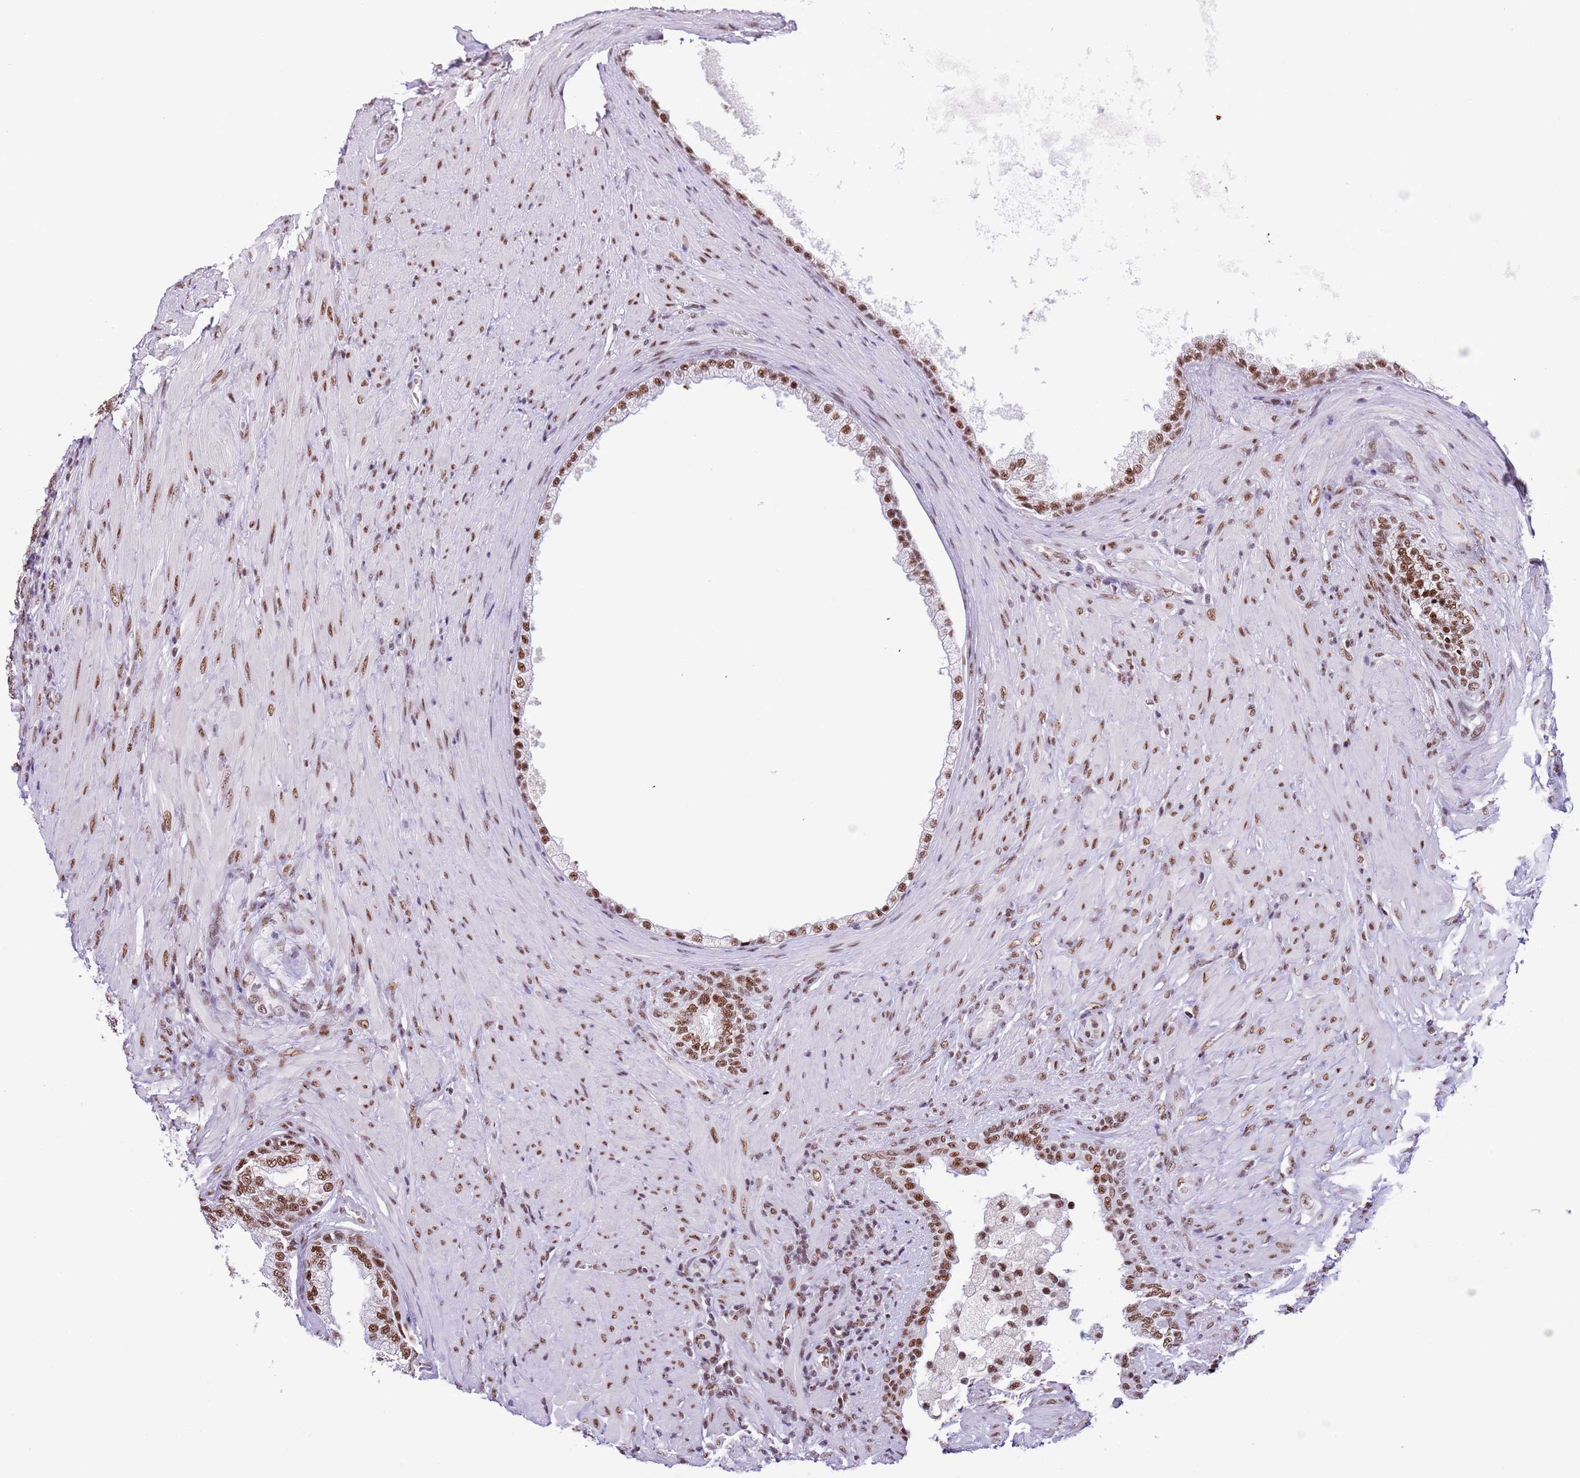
{"staining": {"intensity": "moderate", "quantity": ">75%", "location": "nuclear"}, "tissue": "prostate", "cell_type": "Glandular cells", "image_type": "normal", "snomed": [{"axis": "morphology", "description": "Normal tissue, NOS"}, {"axis": "topography", "description": "Prostate"}], "caption": "Prostate stained with DAB (3,3'-diaminobenzidine) immunohistochemistry (IHC) reveals medium levels of moderate nuclear expression in approximately >75% of glandular cells.", "gene": "SF3A2", "patient": {"sex": "male", "age": 76}}